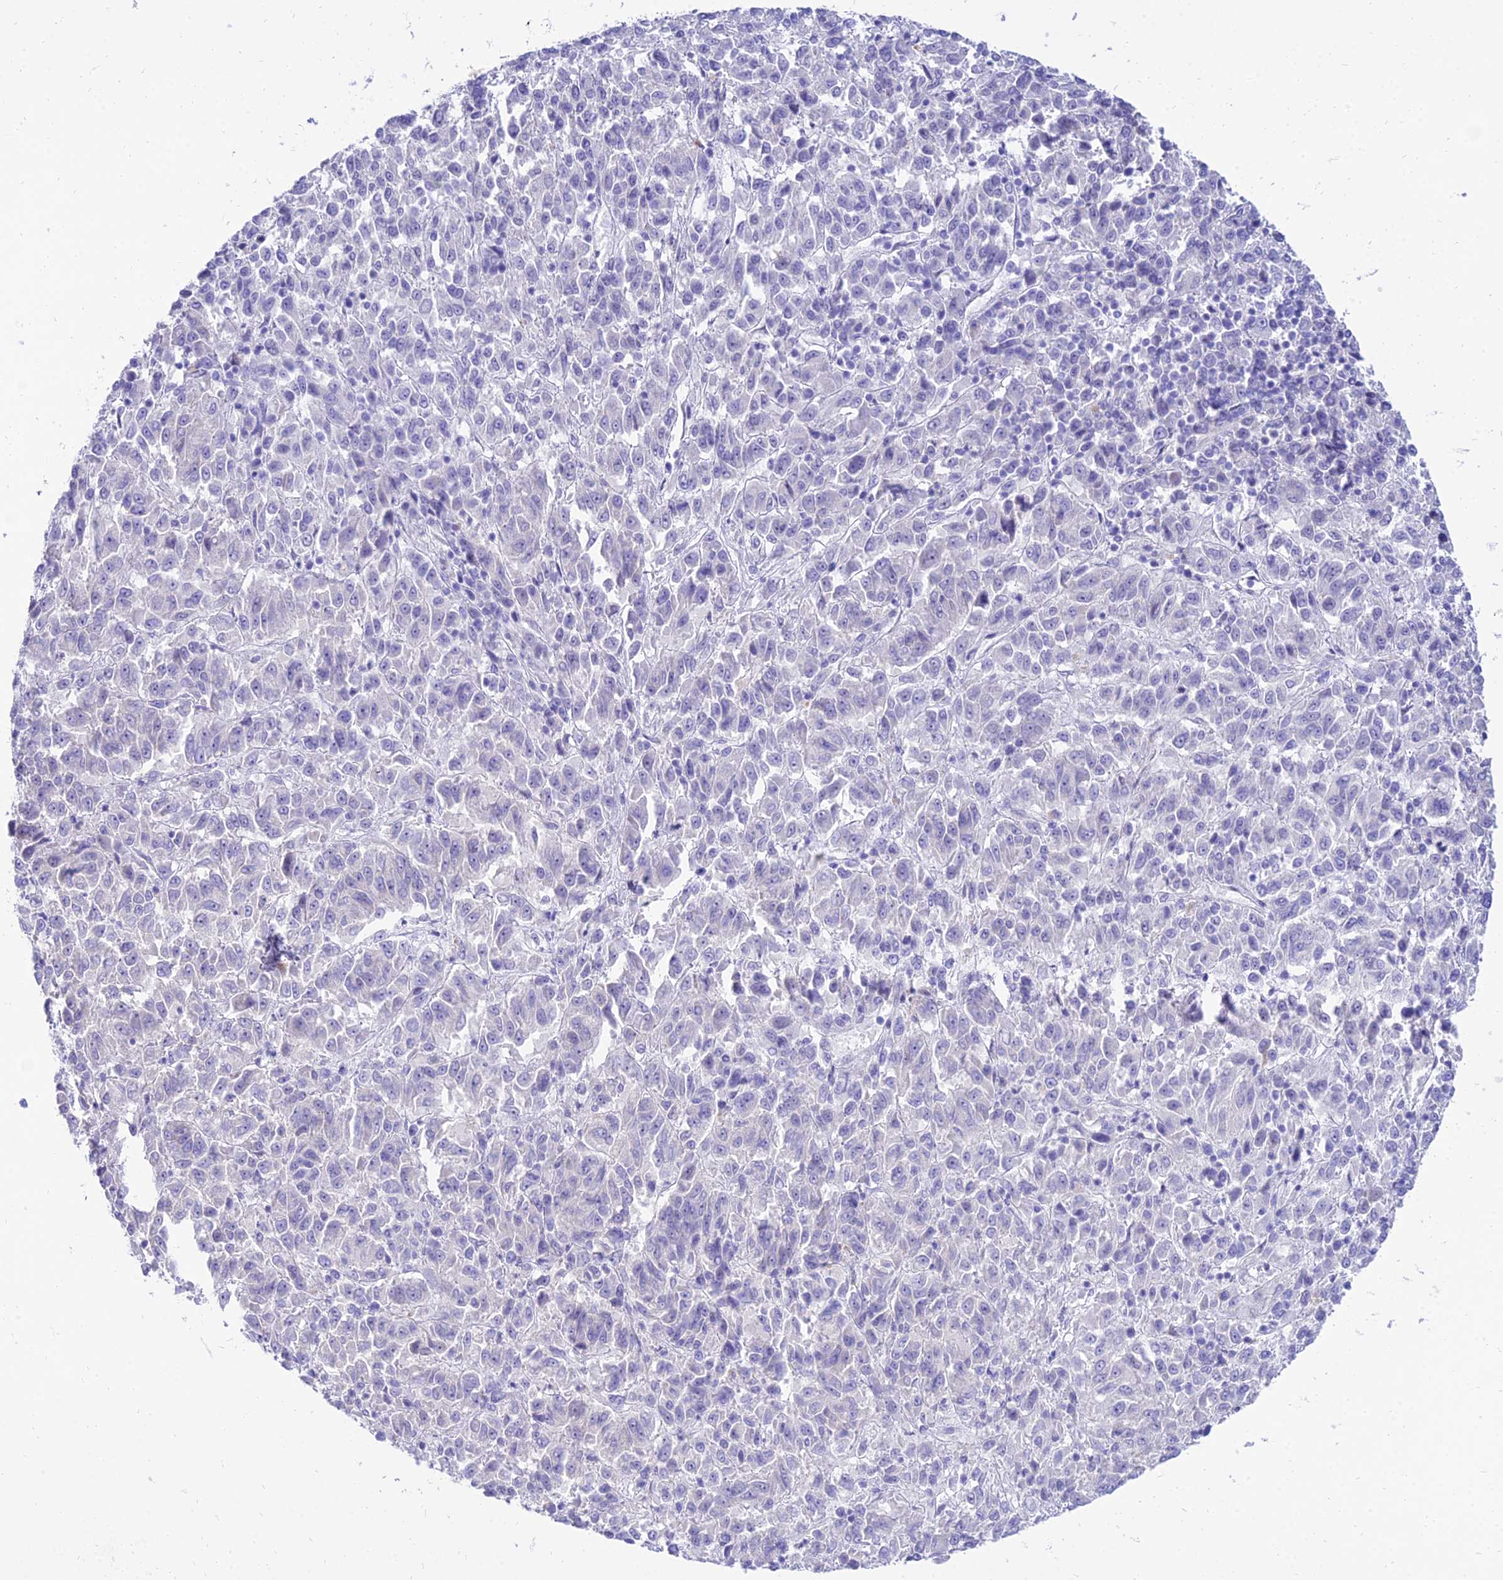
{"staining": {"intensity": "negative", "quantity": "none", "location": "none"}, "tissue": "melanoma", "cell_type": "Tumor cells", "image_type": "cancer", "snomed": [{"axis": "morphology", "description": "Malignant melanoma, Metastatic site"}, {"axis": "topography", "description": "Lung"}], "caption": "Immunohistochemistry (IHC) image of neoplastic tissue: melanoma stained with DAB exhibits no significant protein positivity in tumor cells.", "gene": "TAC3", "patient": {"sex": "male", "age": 64}}